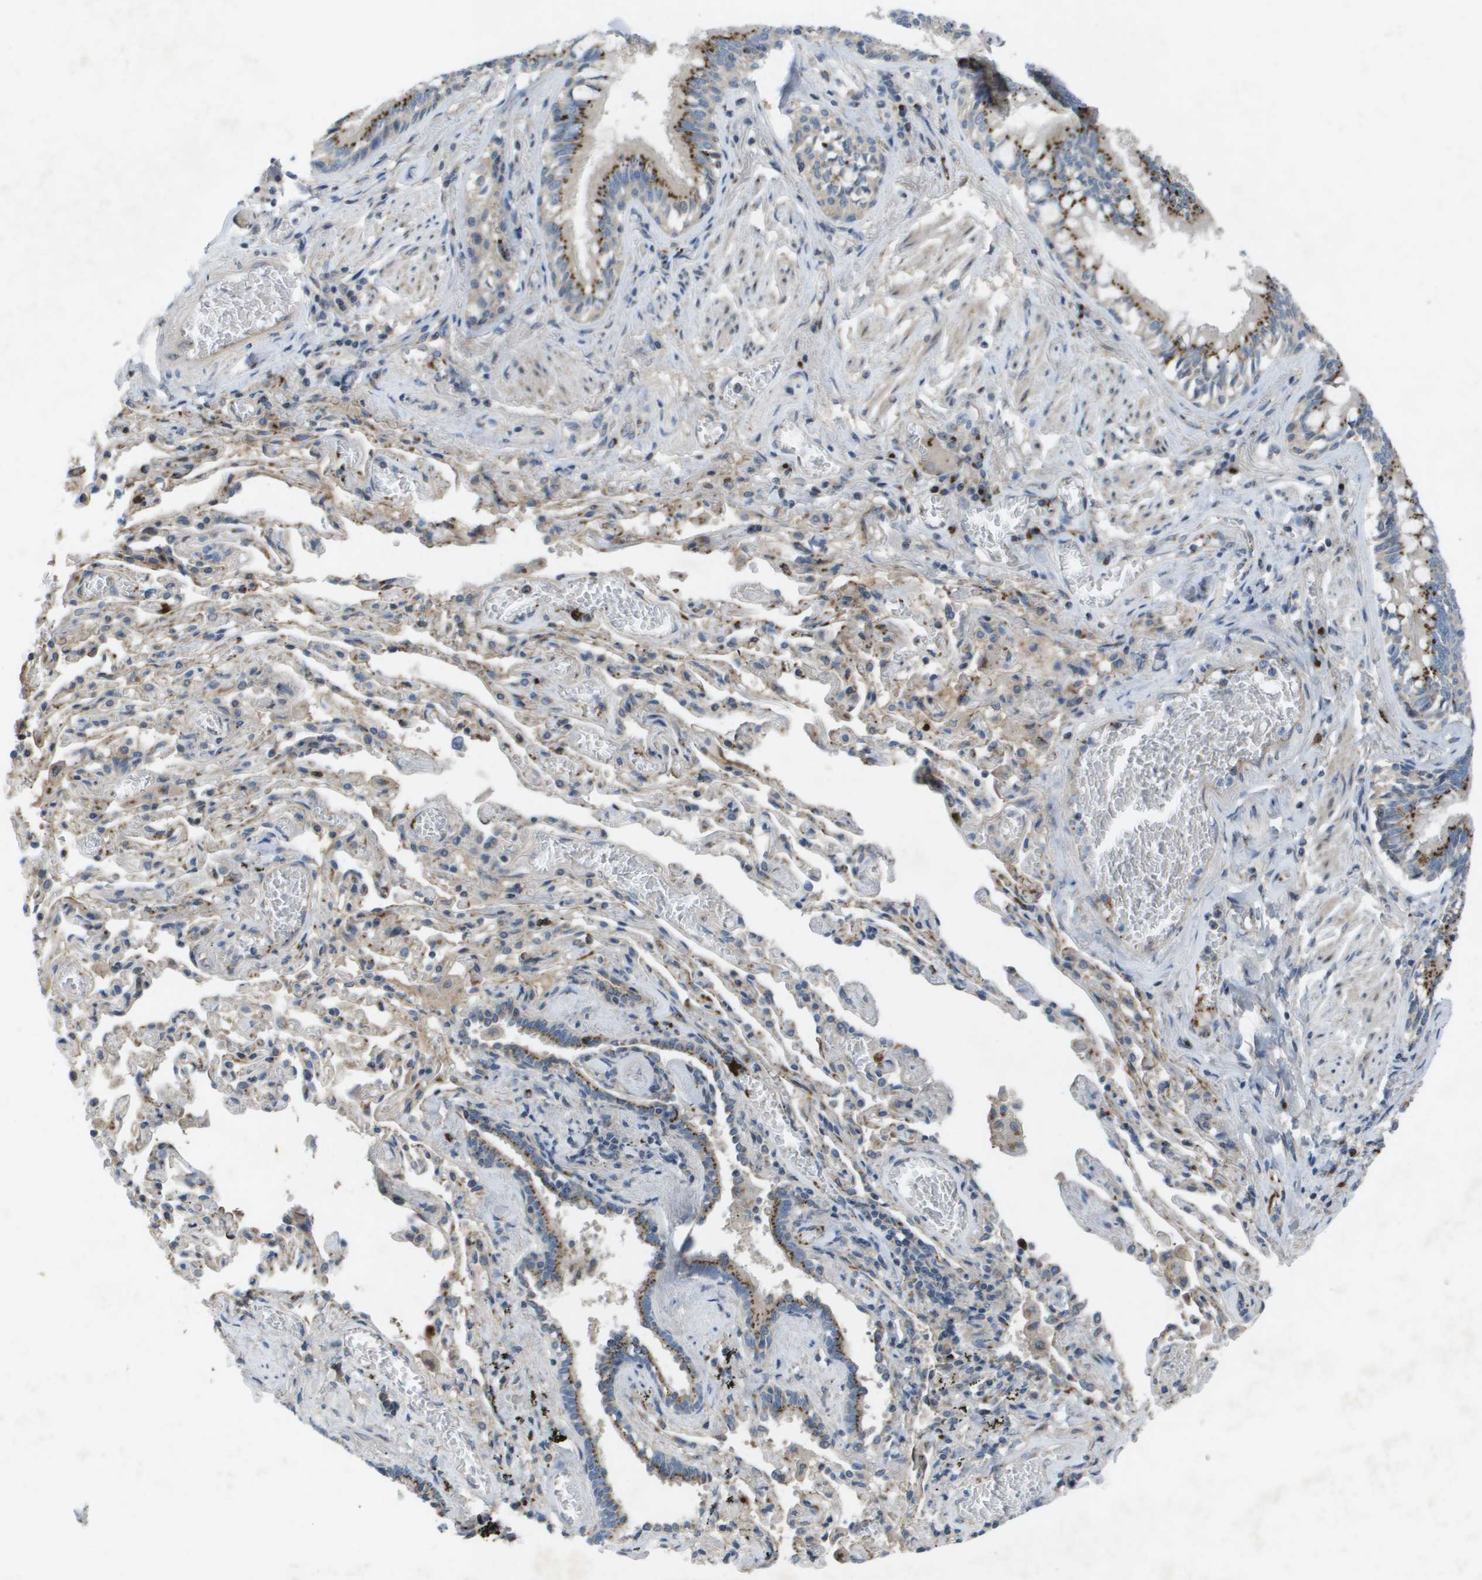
{"staining": {"intensity": "strong", "quantity": "25%-75%", "location": "cytoplasmic/membranous"}, "tissue": "bronchus", "cell_type": "Respiratory epithelial cells", "image_type": "normal", "snomed": [{"axis": "morphology", "description": "Normal tissue, NOS"}, {"axis": "morphology", "description": "Inflammation, NOS"}, {"axis": "topography", "description": "Cartilage tissue"}, {"axis": "topography", "description": "Lung"}], "caption": "Immunohistochemistry (DAB (3,3'-diaminobenzidine)) staining of normal bronchus reveals strong cytoplasmic/membranous protein positivity in about 25%-75% of respiratory epithelial cells.", "gene": "QSOX2", "patient": {"sex": "male", "age": 71}}